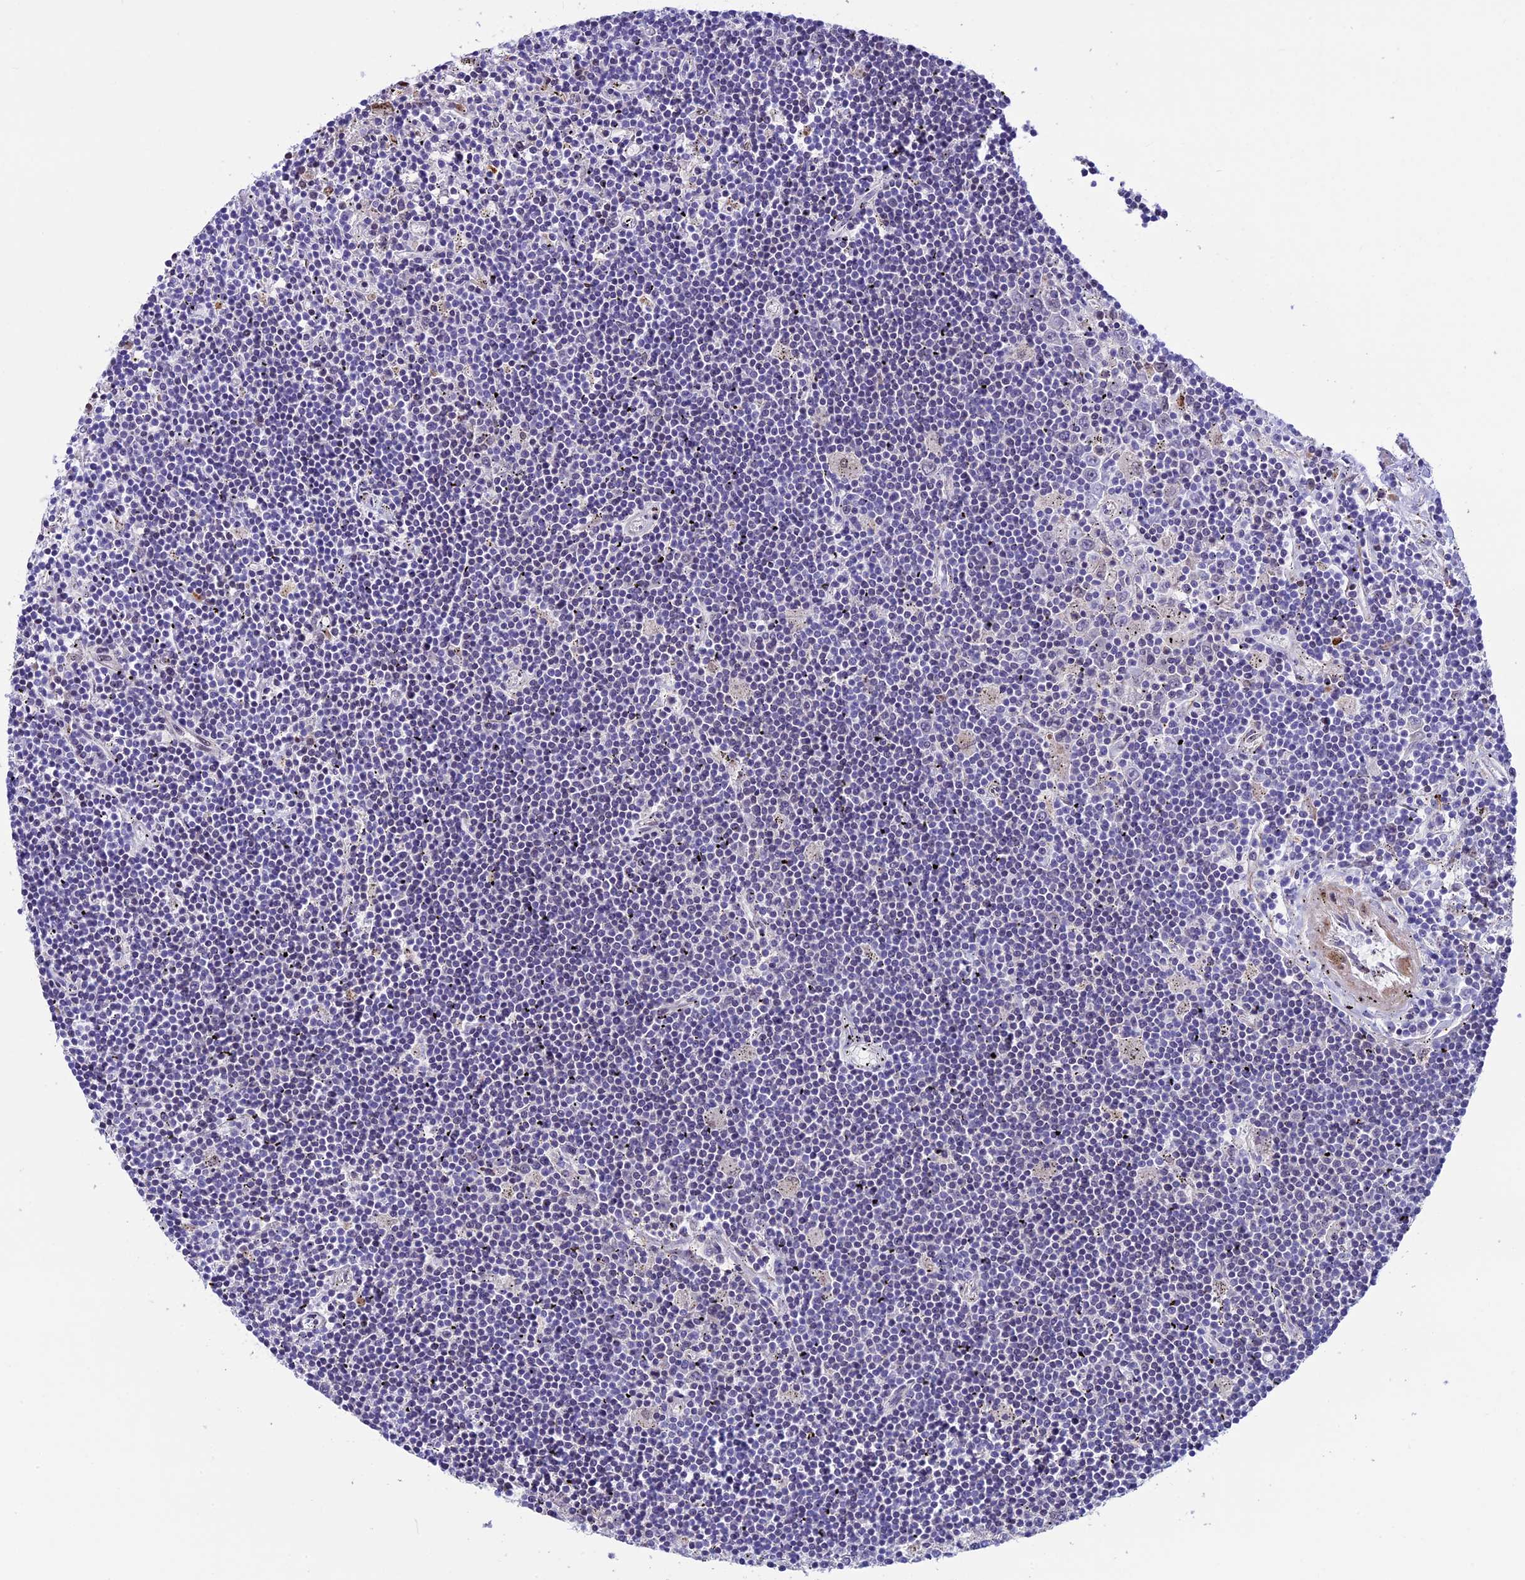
{"staining": {"intensity": "negative", "quantity": "none", "location": "none"}, "tissue": "lymphoma", "cell_type": "Tumor cells", "image_type": "cancer", "snomed": [{"axis": "morphology", "description": "Malignant lymphoma, non-Hodgkin's type, Low grade"}, {"axis": "topography", "description": "Spleen"}], "caption": "The image demonstrates no significant staining in tumor cells of lymphoma.", "gene": "LOXL1", "patient": {"sex": "male", "age": 76}}